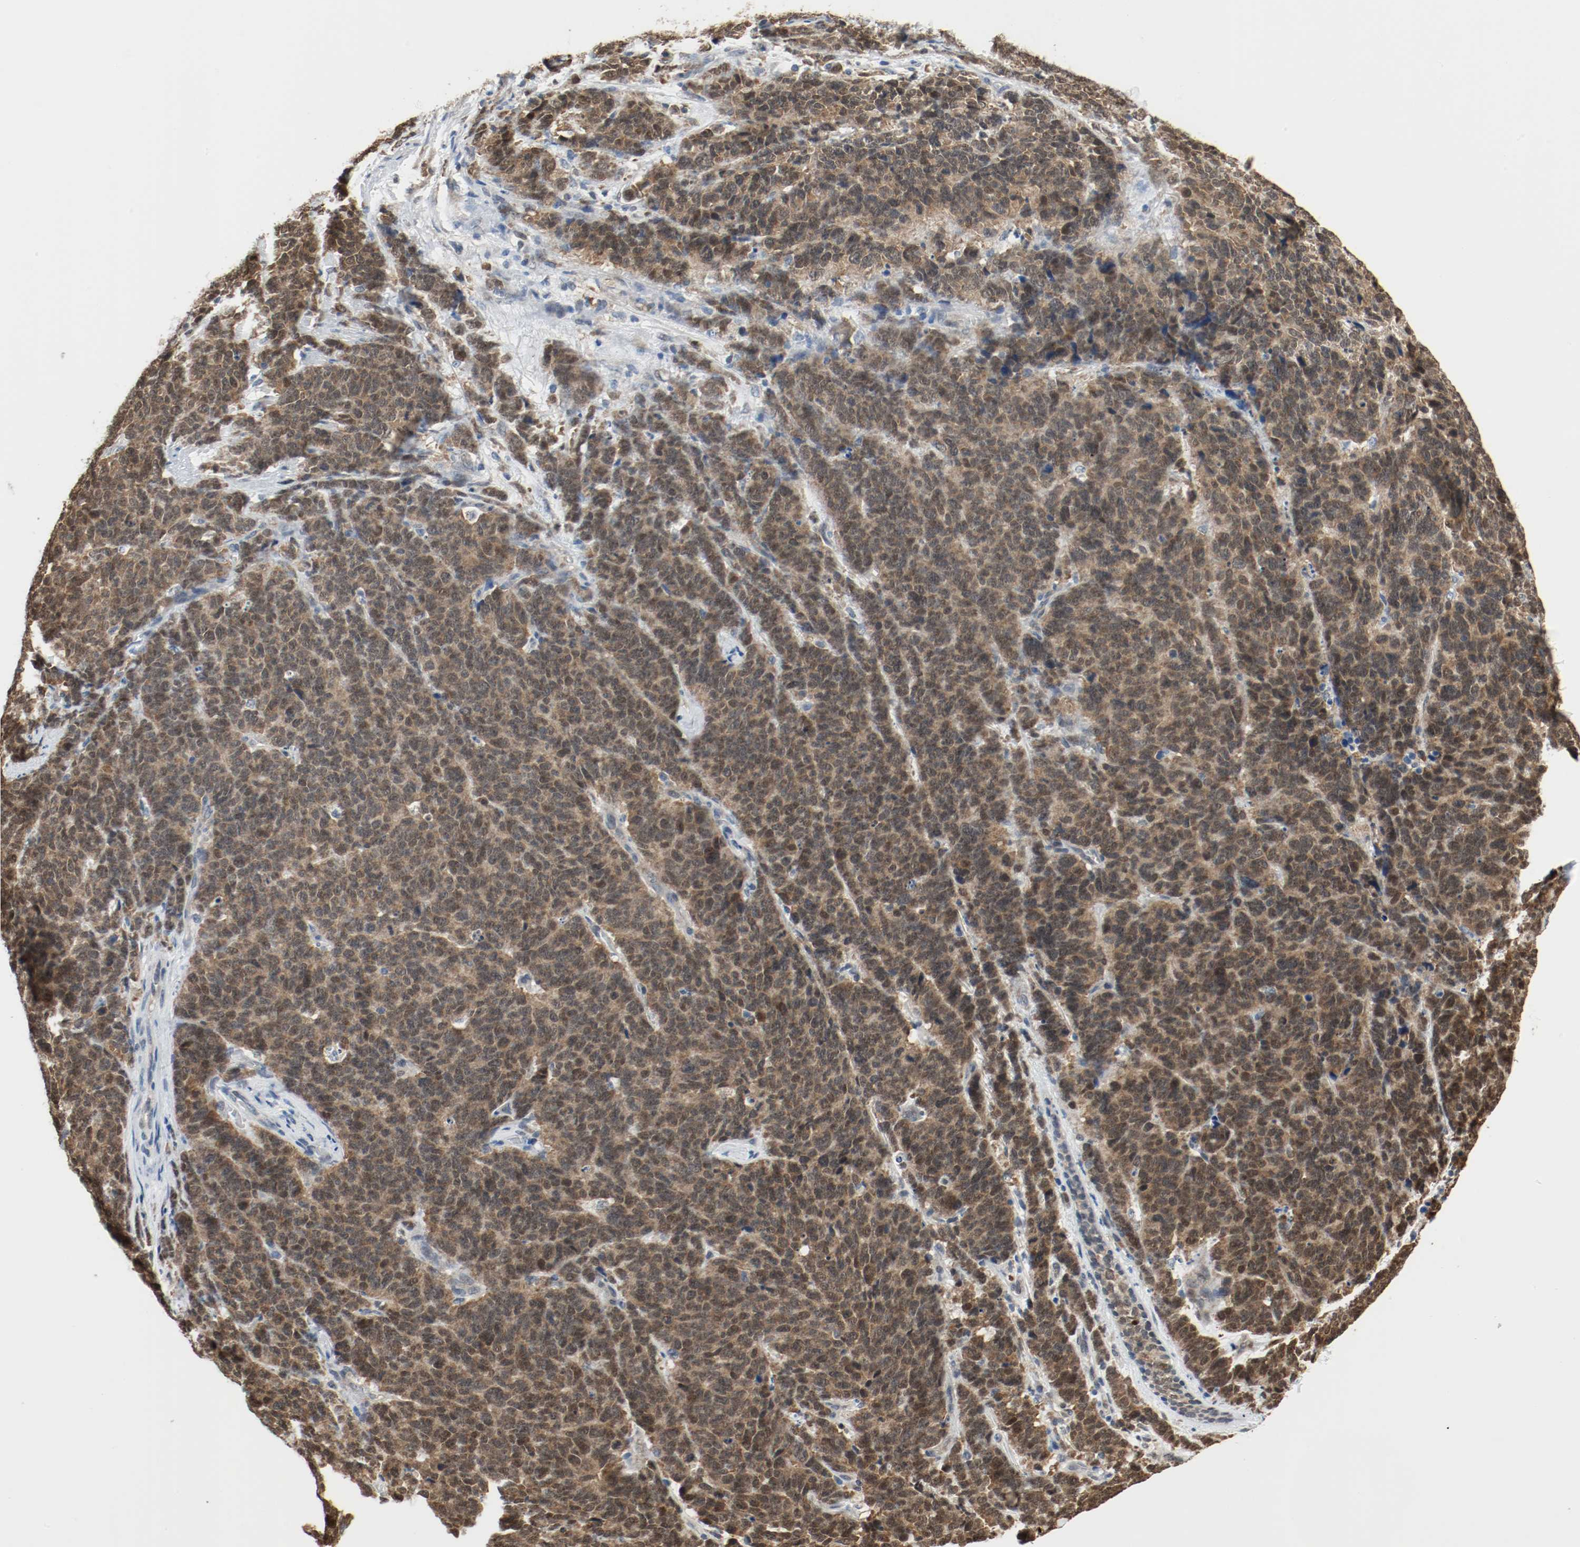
{"staining": {"intensity": "moderate", "quantity": ">75%", "location": "cytoplasmic/membranous,nuclear"}, "tissue": "lung cancer", "cell_type": "Tumor cells", "image_type": "cancer", "snomed": [{"axis": "morphology", "description": "Neoplasm, malignant, NOS"}, {"axis": "topography", "description": "Lung"}], "caption": "High-power microscopy captured an IHC micrograph of lung malignant neoplasm, revealing moderate cytoplasmic/membranous and nuclear positivity in about >75% of tumor cells. (DAB (3,3'-diaminobenzidine) IHC with brightfield microscopy, high magnification).", "gene": "PPME1", "patient": {"sex": "female", "age": 58}}